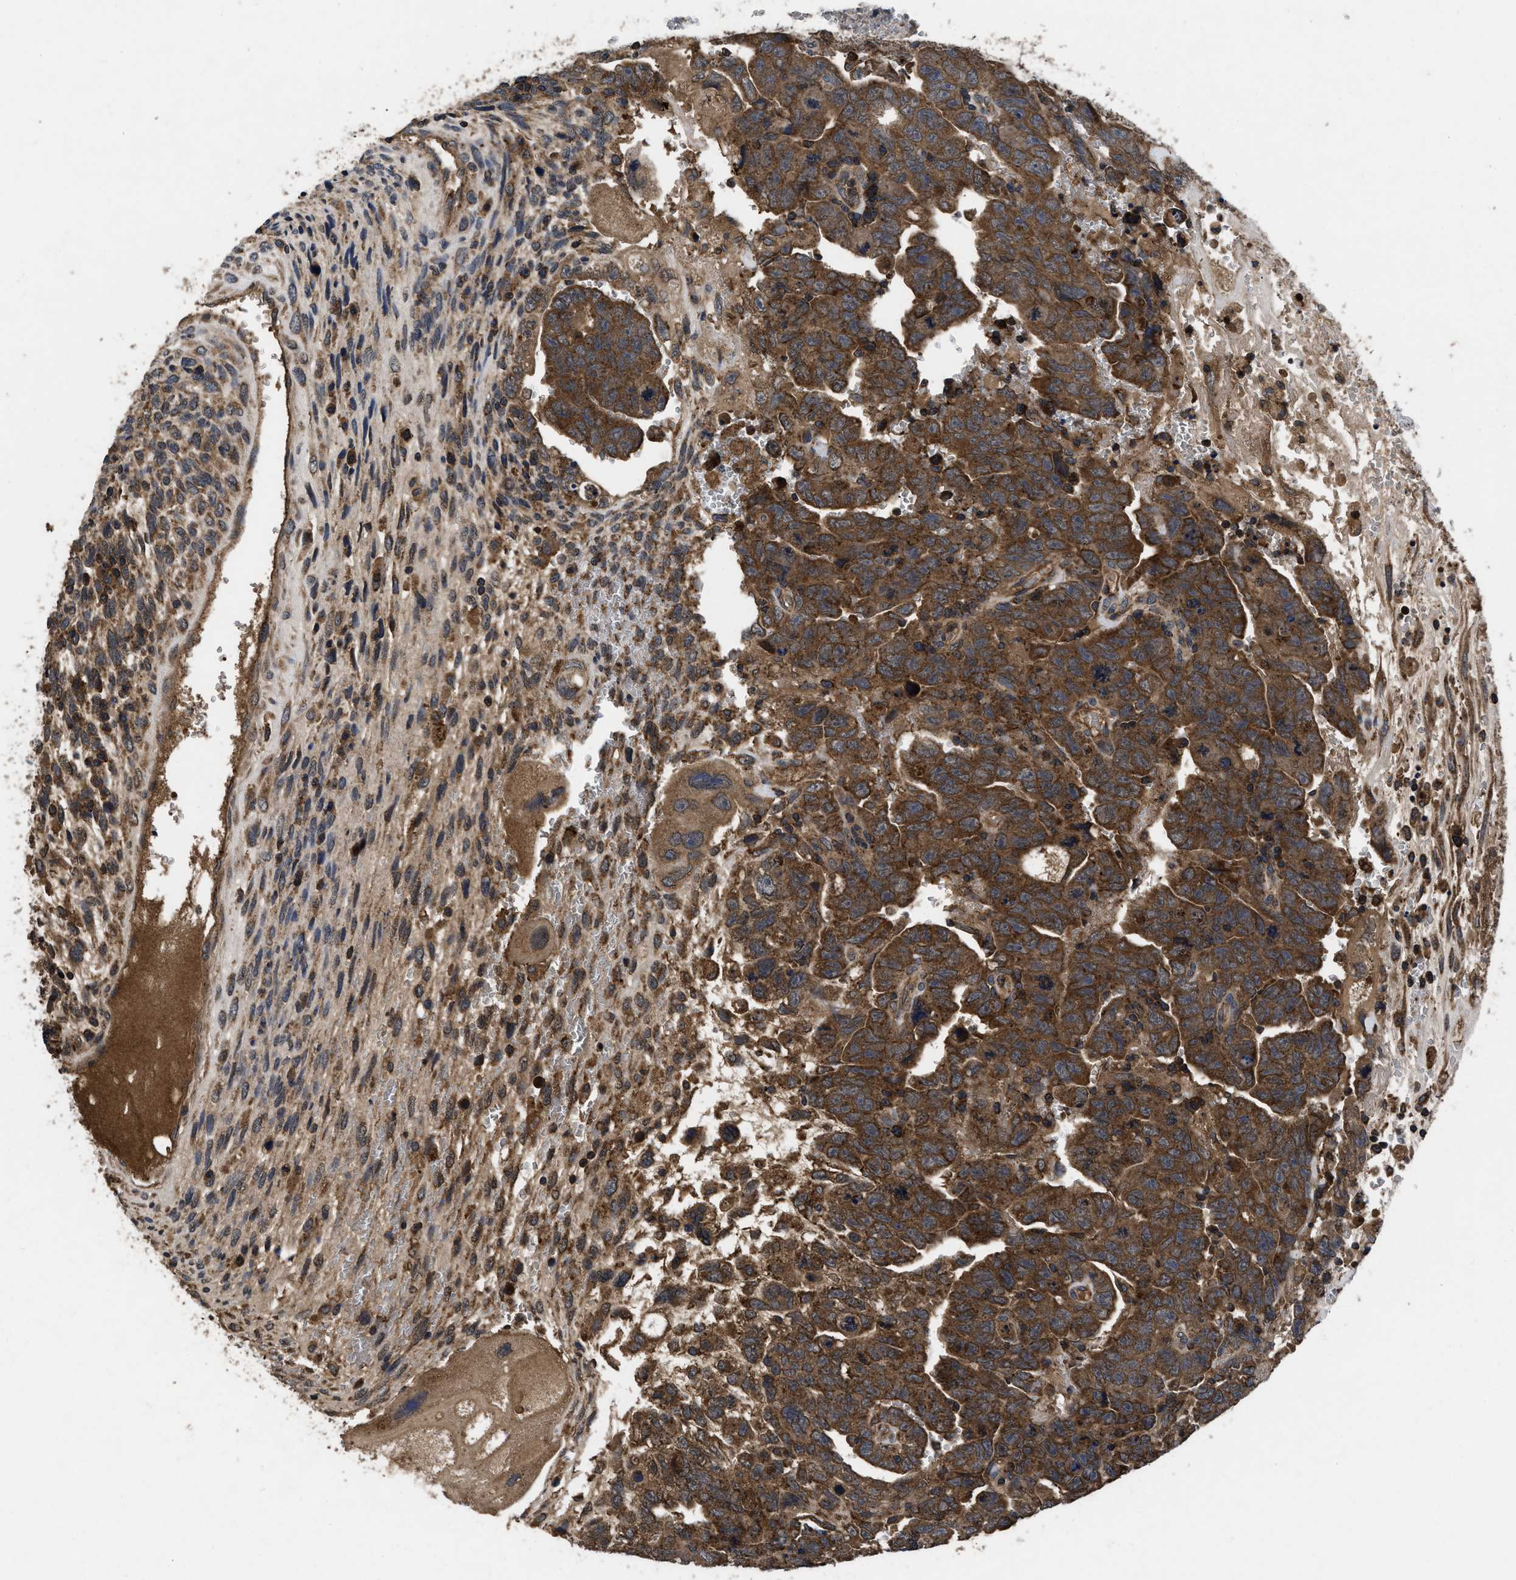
{"staining": {"intensity": "strong", "quantity": ">75%", "location": "cytoplasmic/membranous"}, "tissue": "testis cancer", "cell_type": "Tumor cells", "image_type": "cancer", "snomed": [{"axis": "morphology", "description": "Carcinoma, Embryonal, NOS"}, {"axis": "topography", "description": "Testis"}], "caption": "Immunohistochemical staining of testis cancer (embryonal carcinoma) shows strong cytoplasmic/membranous protein positivity in approximately >75% of tumor cells.", "gene": "LRRC3", "patient": {"sex": "male", "age": 28}}